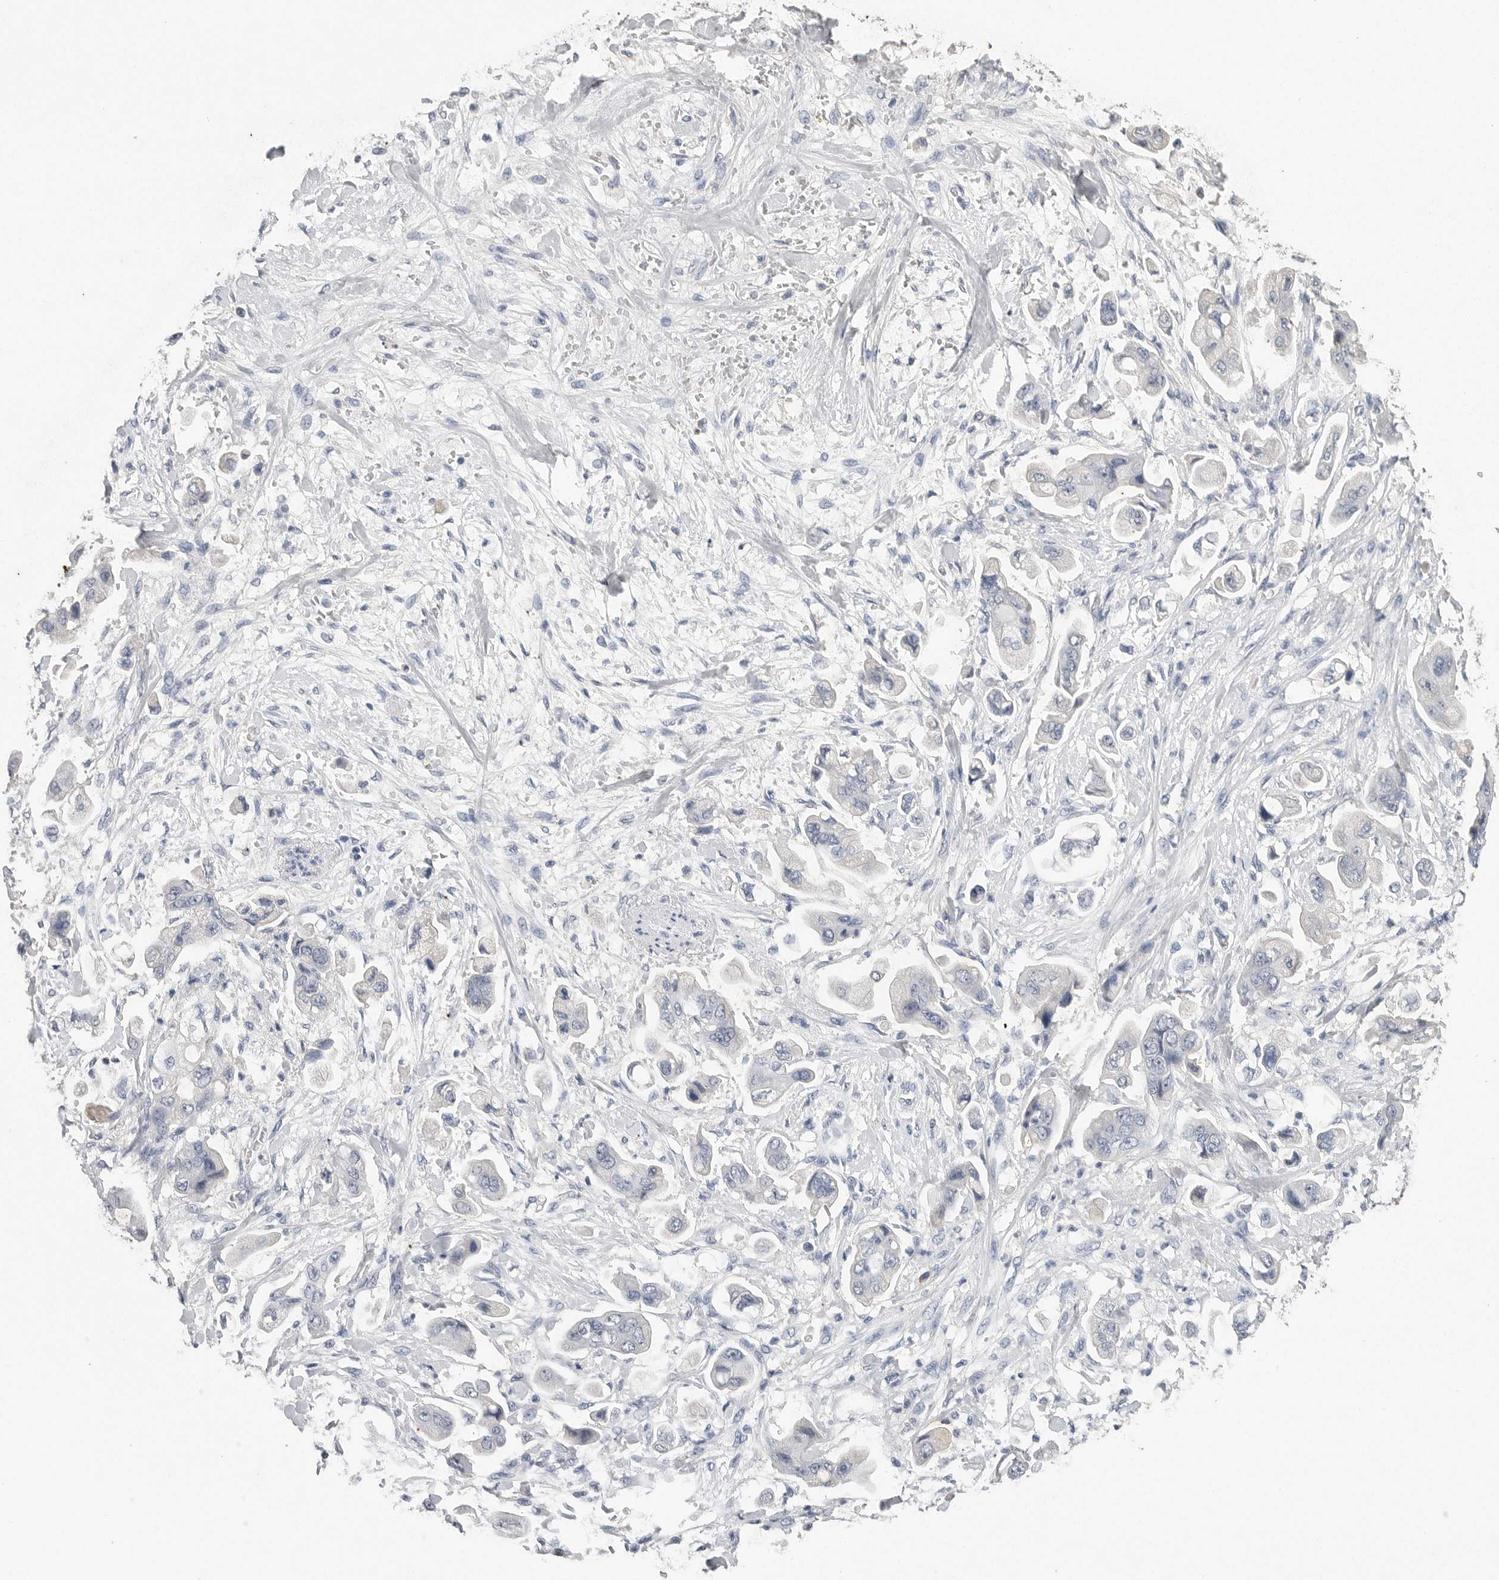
{"staining": {"intensity": "negative", "quantity": "none", "location": "none"}, "tissue": "stomach cancer", "cell_type": "Tumor cells", "image_type": "cancer", "snomed": [{"axis": "morphology", "description": "Adenocarcinoma, NOS"}, {"axis": "topography", "description": "Stomach"}], "caption": "This is an immunohistochemistry micrograph of human adenocarcinoma (stomach). There is no expression in tumor cells.", "gene": "FABP6", "patient": {"sex": "male", "age": 62}}